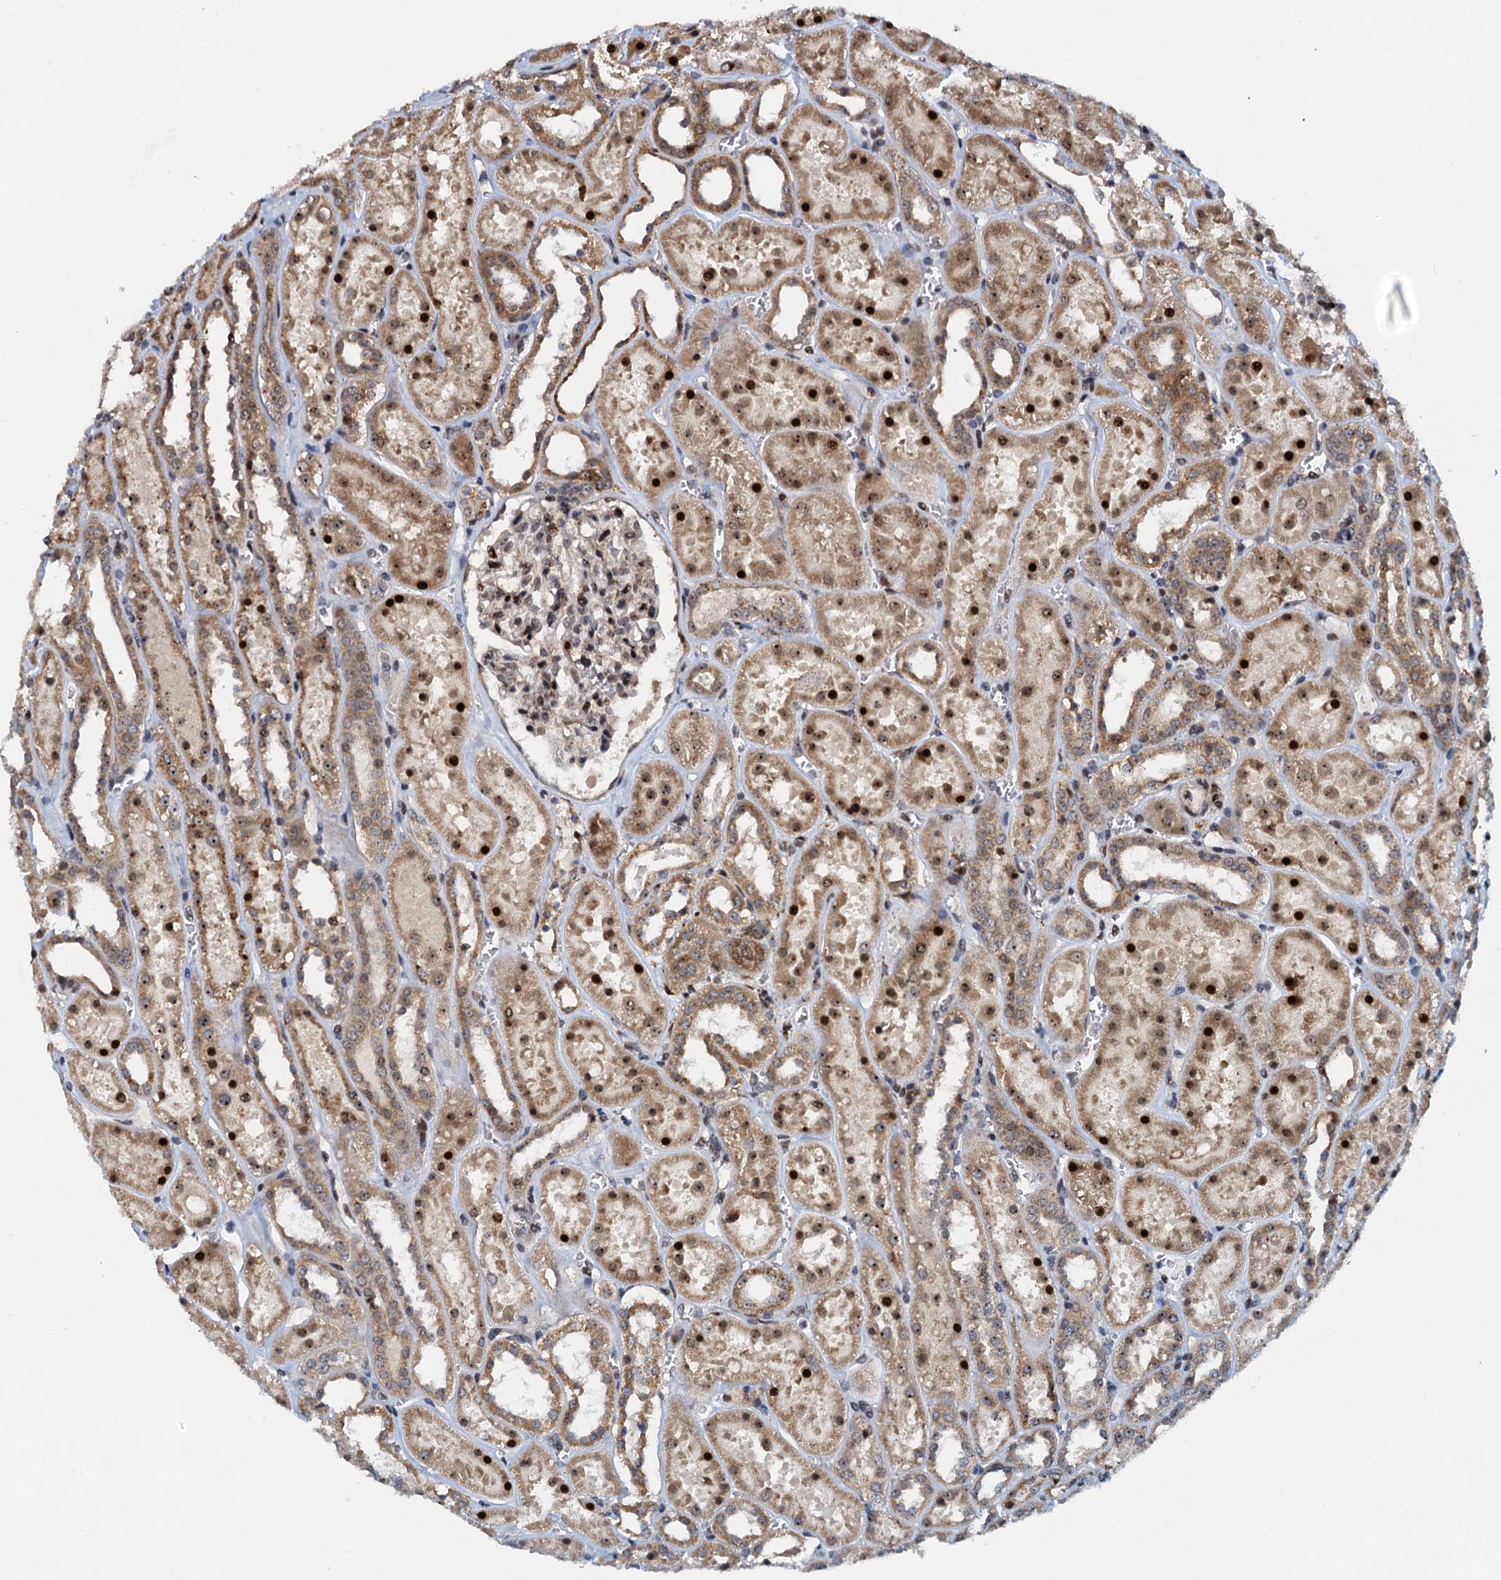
{"staining": {"intensity": "moderate", "quantity": "<25%", "location": "nuclear"}, "tissue": "kidney", "cell_type": "Cells in glomeruli", "image_type": "normal", "snomed": [{"axis": "morphology", "description": "Normal tissue, NOS"}, {"axis": "topography", "description": "Kidney"}], "caption": "Approximately <25% of cells in glomeruli in unremarkable kidney reveal moderate nuclear protein staining as visualized by brown immunohistochemical staining.", "gene": "DNAJC21", "patient": {"sex": "female", "age": 41}}